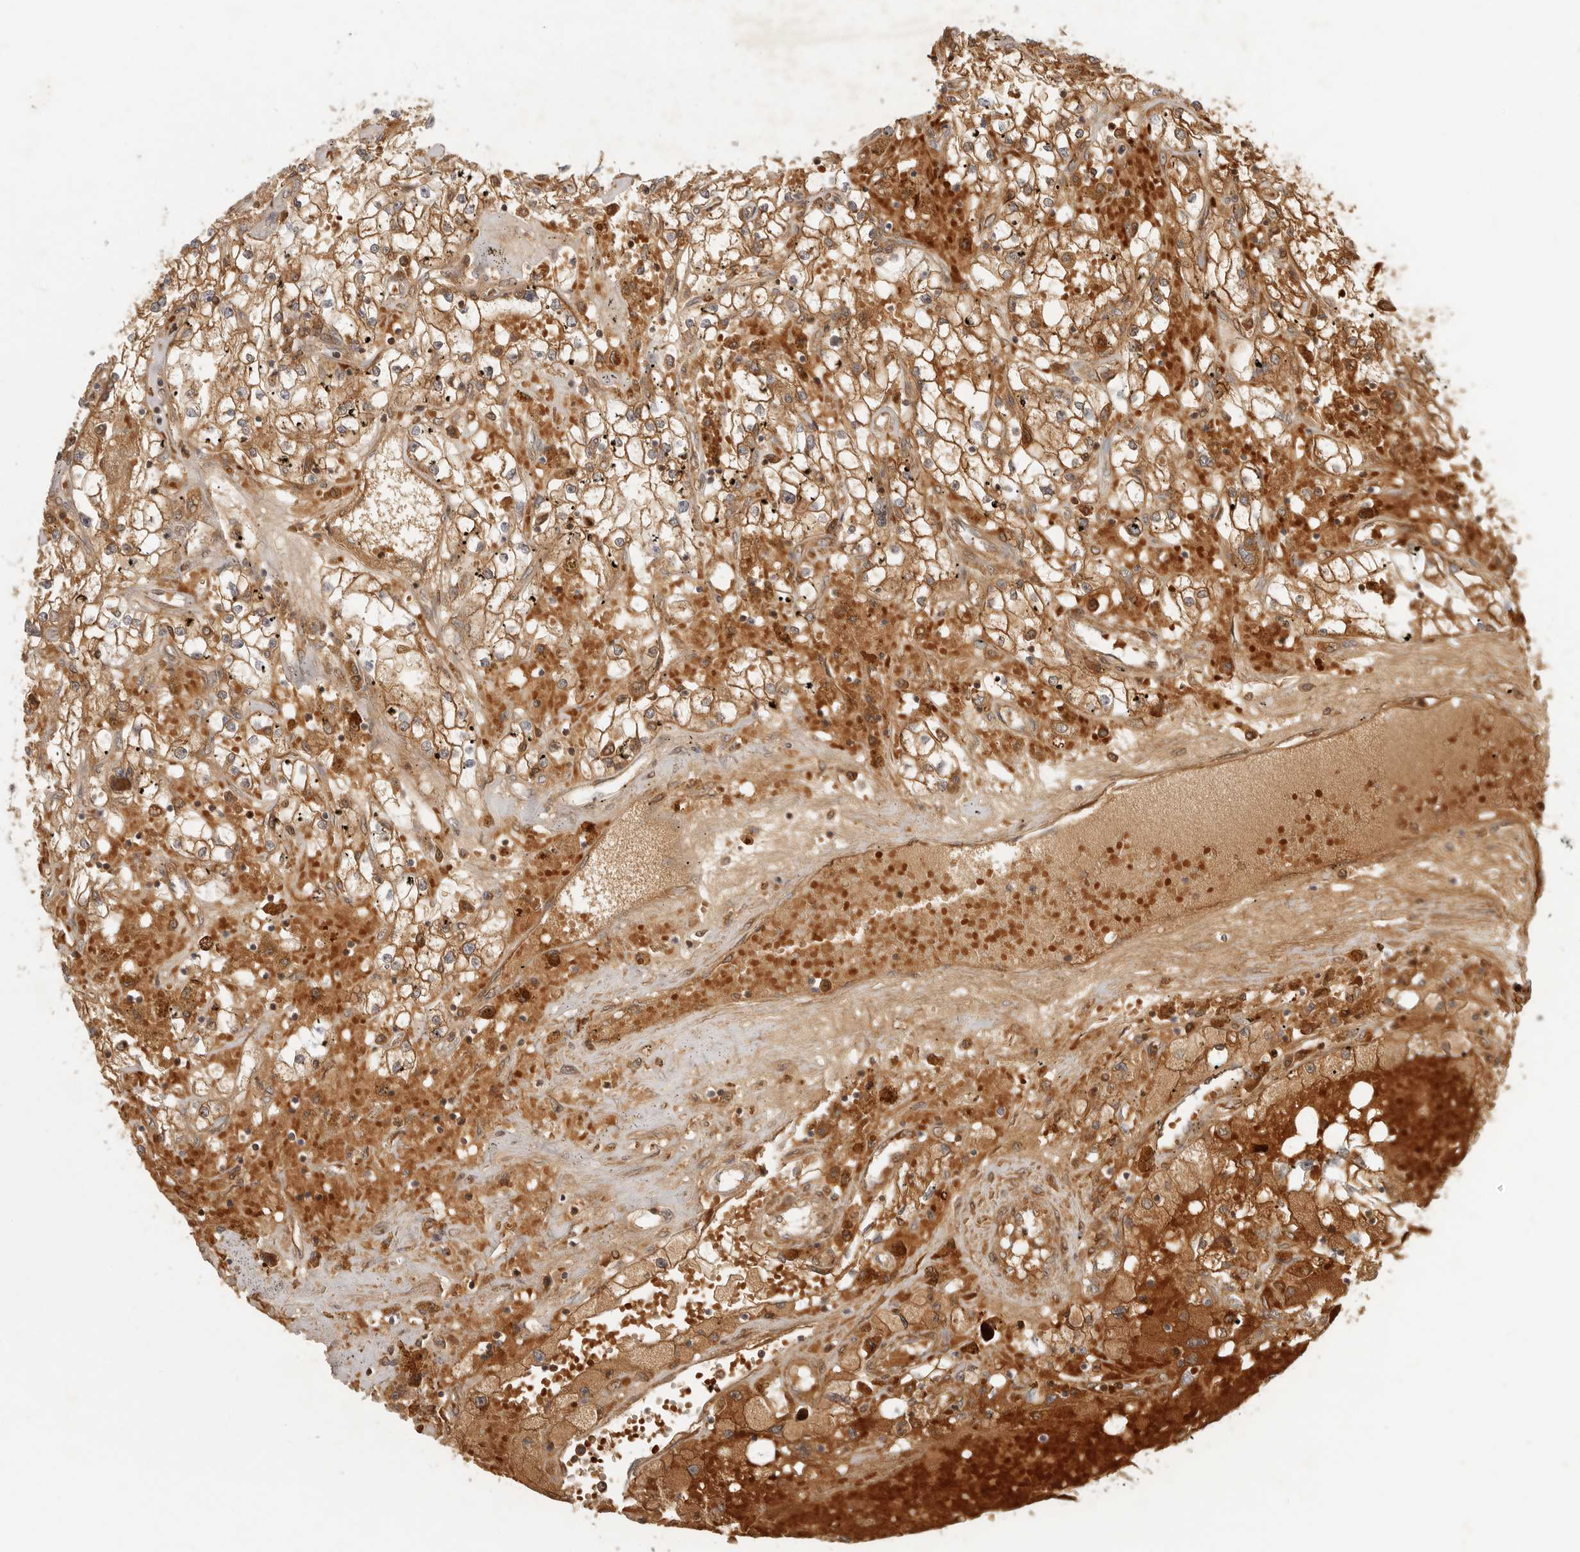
{"staining": {"intensity": "moderate", "quantity": ">75%", "location": "cytoplasmic/membranous"}, "tissue": "renal cancer", "cell_type": "Tumor cells", "image_type": "cancer", "snomed": [{"axis": "morphology", "description": "Adenocarcinoma, NOS"}, {"axis": "topography", "description": "Kidney"}], "caption": "Renal cancer was stained to show a protein in brown. There is medium levels of moderate cytoplasmic/membranous expression in approximately >75% of tumor cells.", "gene": "AHDC1", "patient": {"sex": "male", "age": 56}}